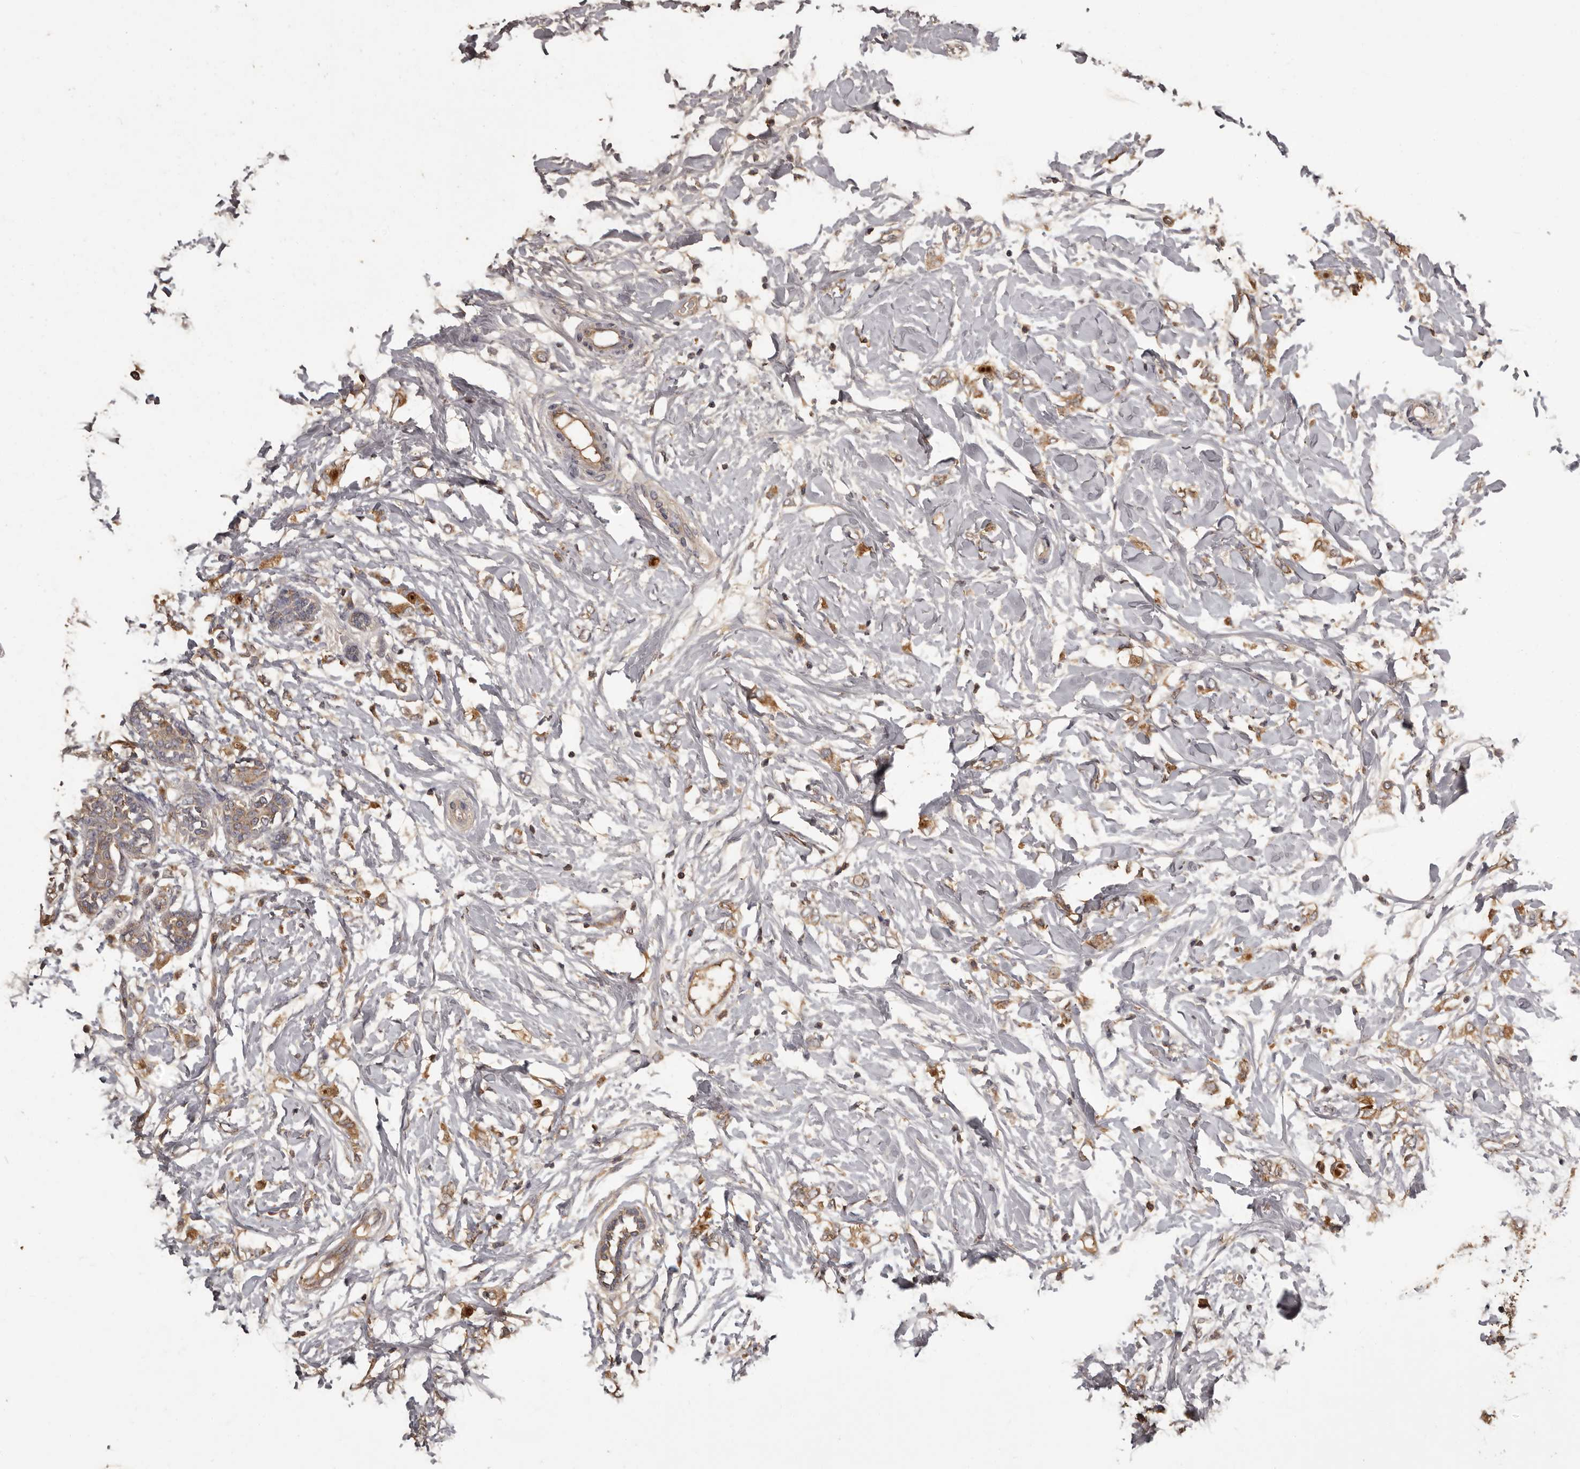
{"staining": {"intensity": "moderate", "quantity": ">75%", "location": "cytoplasmic/membranous"}, "tissue": "breast cancer", "cell_type": "Tumor cells", "image_type": "cancer", "snomed": [{"axis": "morphology", "description": "Normal tissue, NOS"}, {"axis": "morphology", "description": "Lobular carcinoma"}, {"axis": "topography", "description": "Breast"}], "caption": "Breast cancer stained for a protein shows moderate cytoplasmic/membranous positivity in tumor cells.", "gene": "MGAT5", "patient": {"sex": "female", "age": 47}}